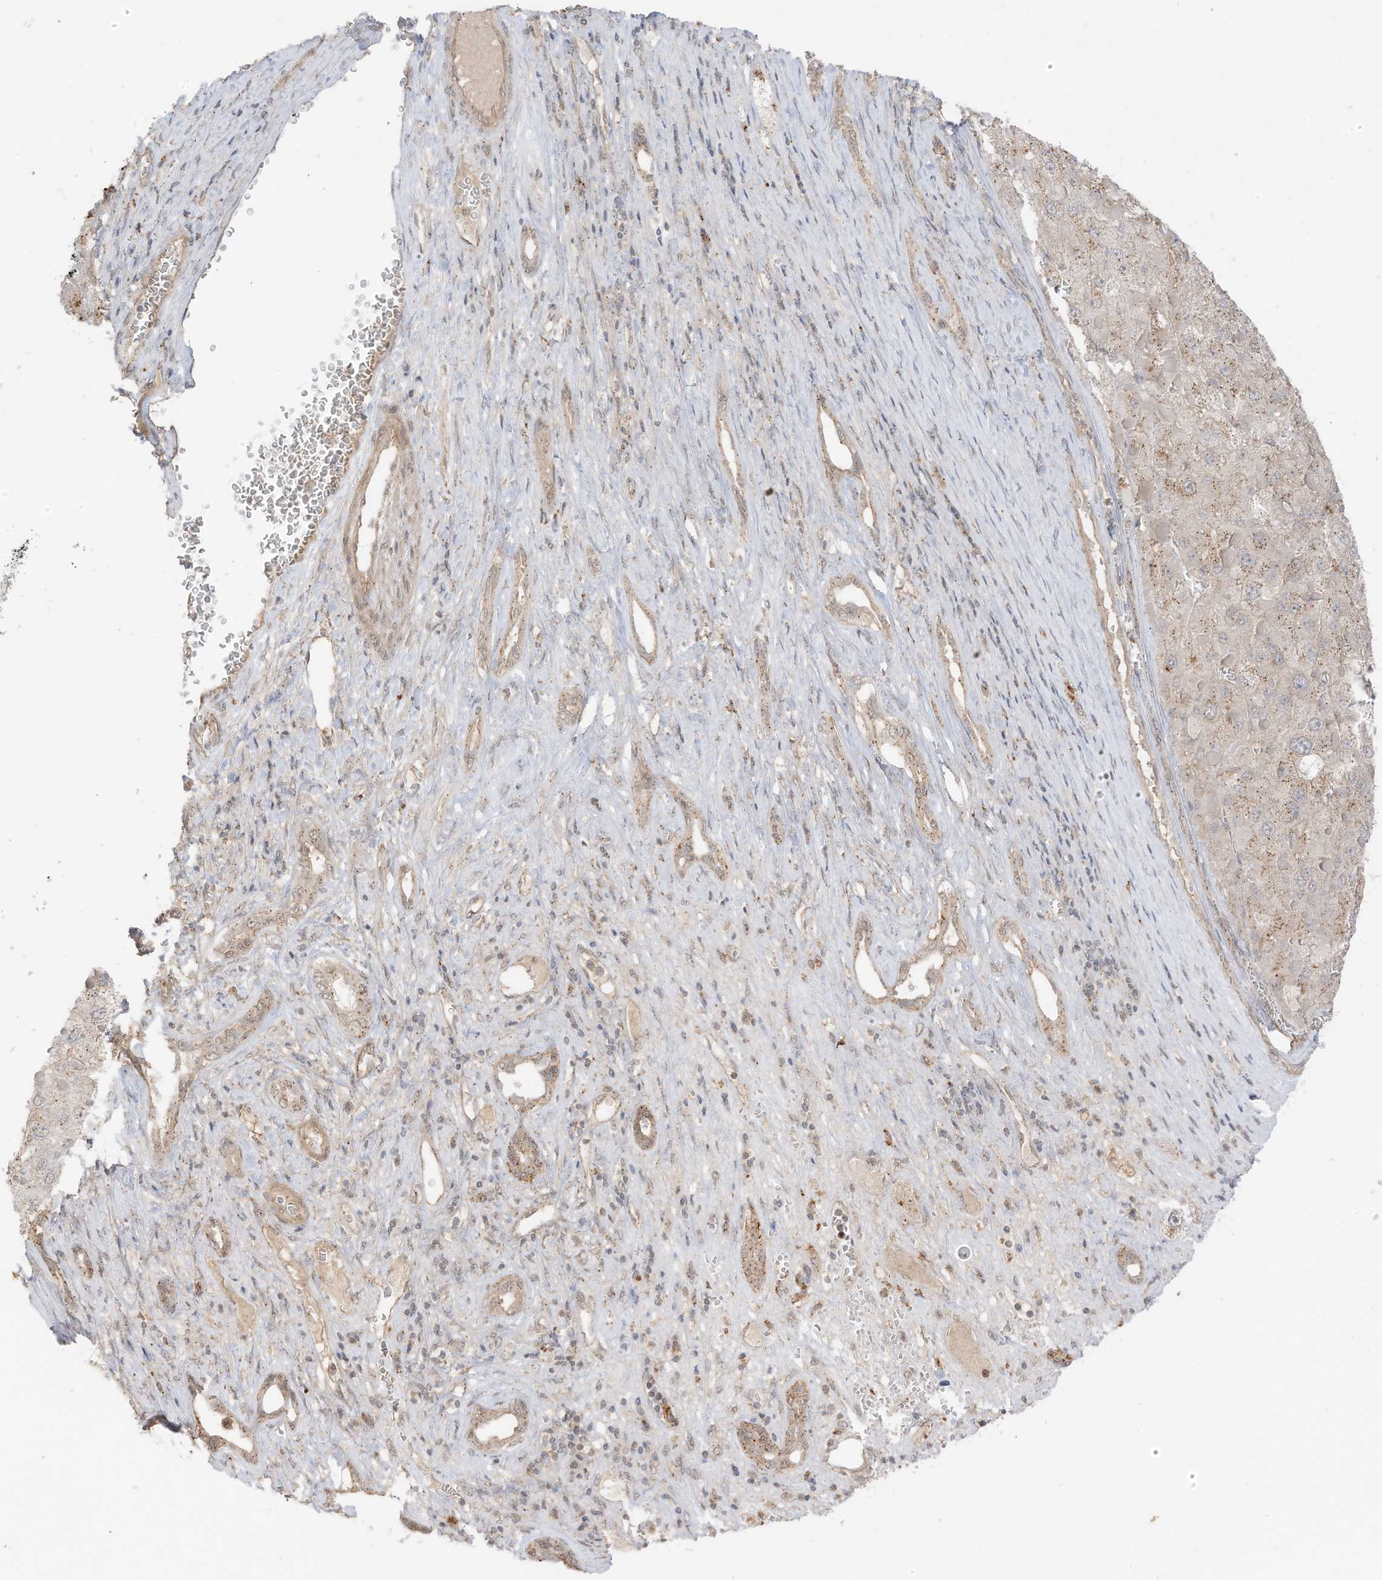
{"staining": {"intensity": "moderate", "quantity": "25%-75%", "location": "cytoplasmic/membranous"}, "tissue": "liver cancer", "cell_type": "Tumor cells", "image_type": "cancer", "snomed": [{"axis": "morphology", "description": "Carcinoma, Hepatocellular, NOS"}, {"axis": "topography", "description": "Liver"}], "caption": "Immunohistochemistry staining of liver hepatocellular carcinoma, which demonstrates medium levels of moderate cytoplasmic/membranous expression in approximately 25%-75% of tumor cells indicating moderate cytoplasmic/membranous protein positivity. The staining was performed using DAB (3,3'-diaminobenzidine) (brown) for protein detection and nuclei were counterstained in hematoxylin (blue).", "gene": "N4BP3", "patient": {"sex": "female", "age": 73}}